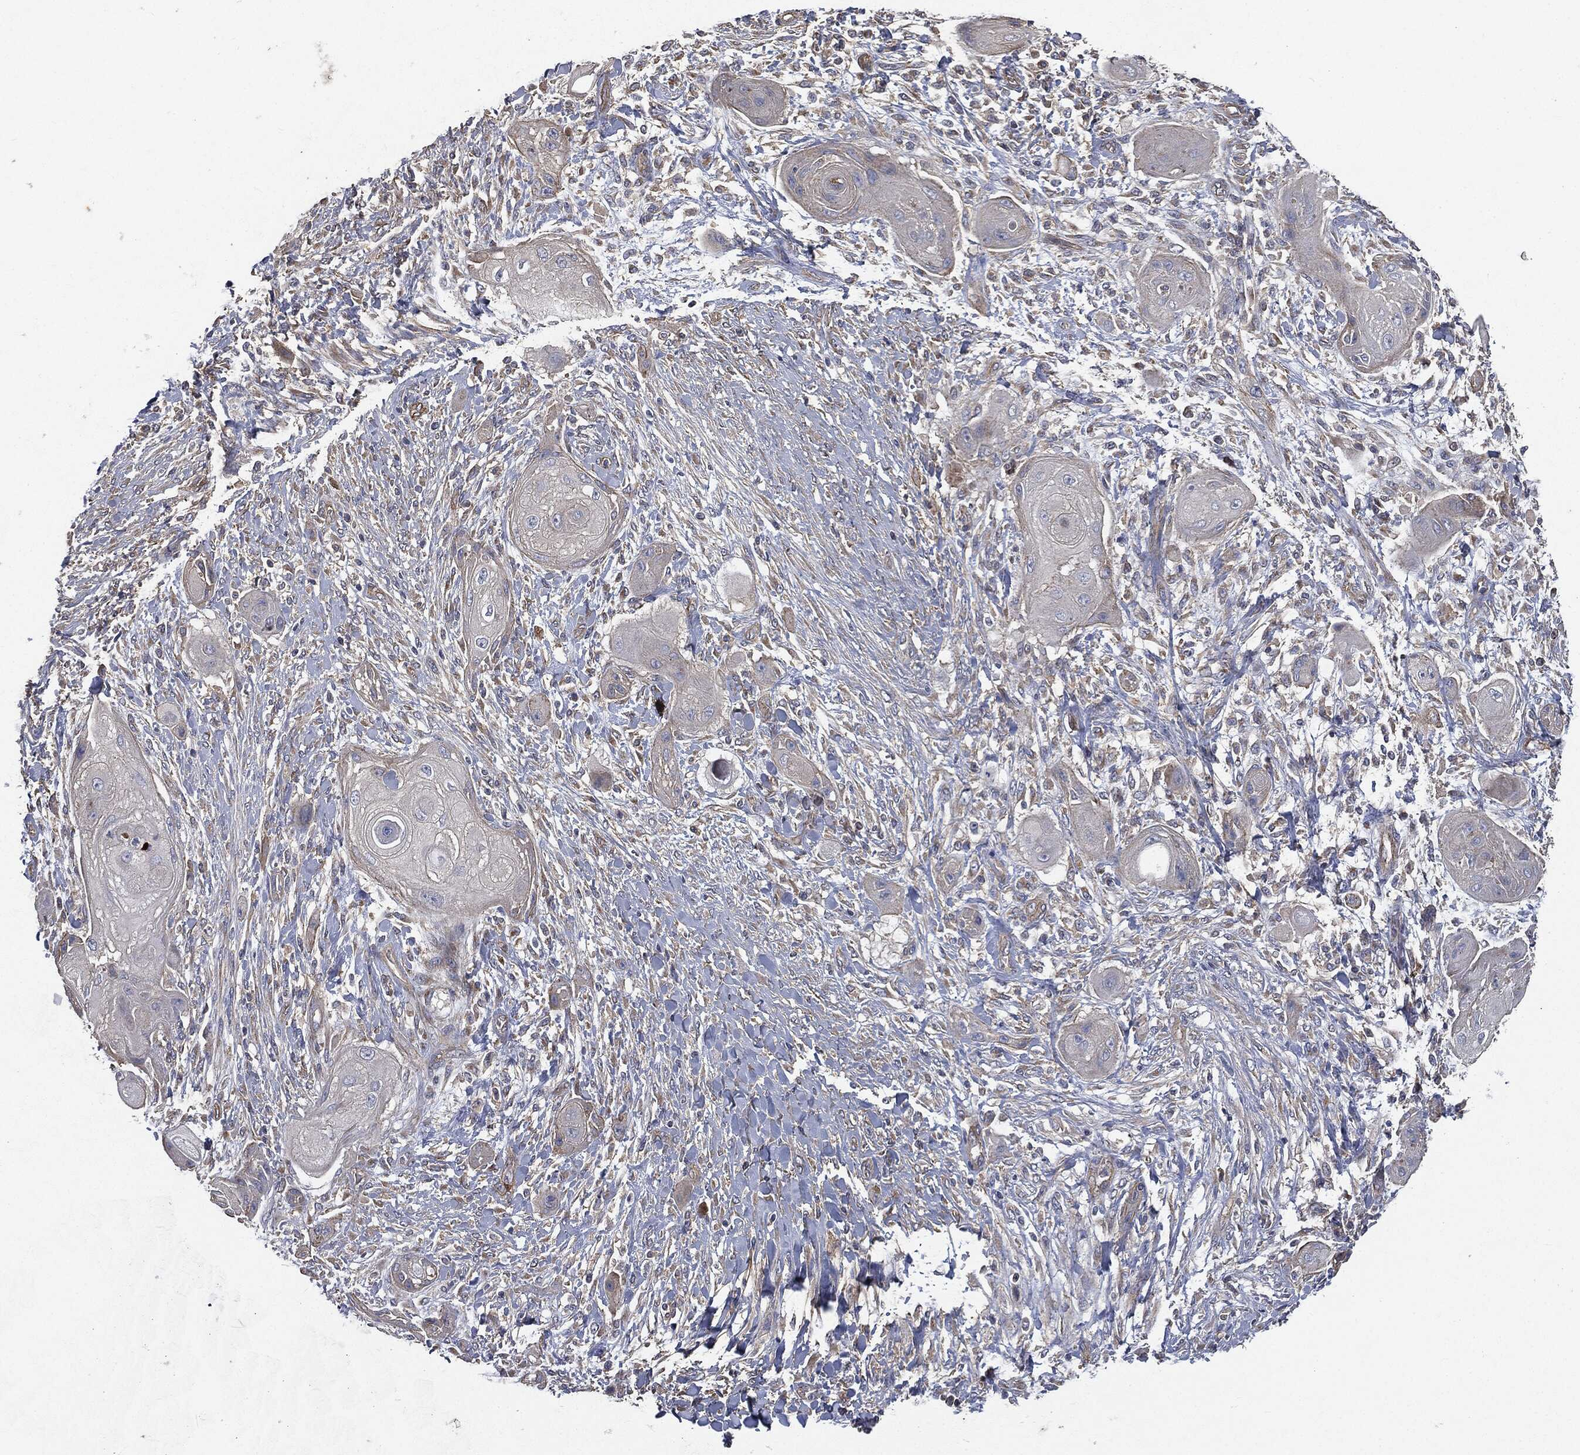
{"staining": {"intensity": "negative", "quantity": "none", "location": "none"}, "tissue": "skin cancer", "cell_type": "Tumor cells", "image_type": "cancer", "snomed": [{"axis": "morphology", "description": "Squamous cell carcinoma, NOS"}, {"axis": "topography", "description": "Skin"}], "caption": "The micrograph displays no staining of tumor cells in skin squamous cell carcinoma.", "gene": "EPS15L1", "patient": {"sex": "male", "age": 62}}